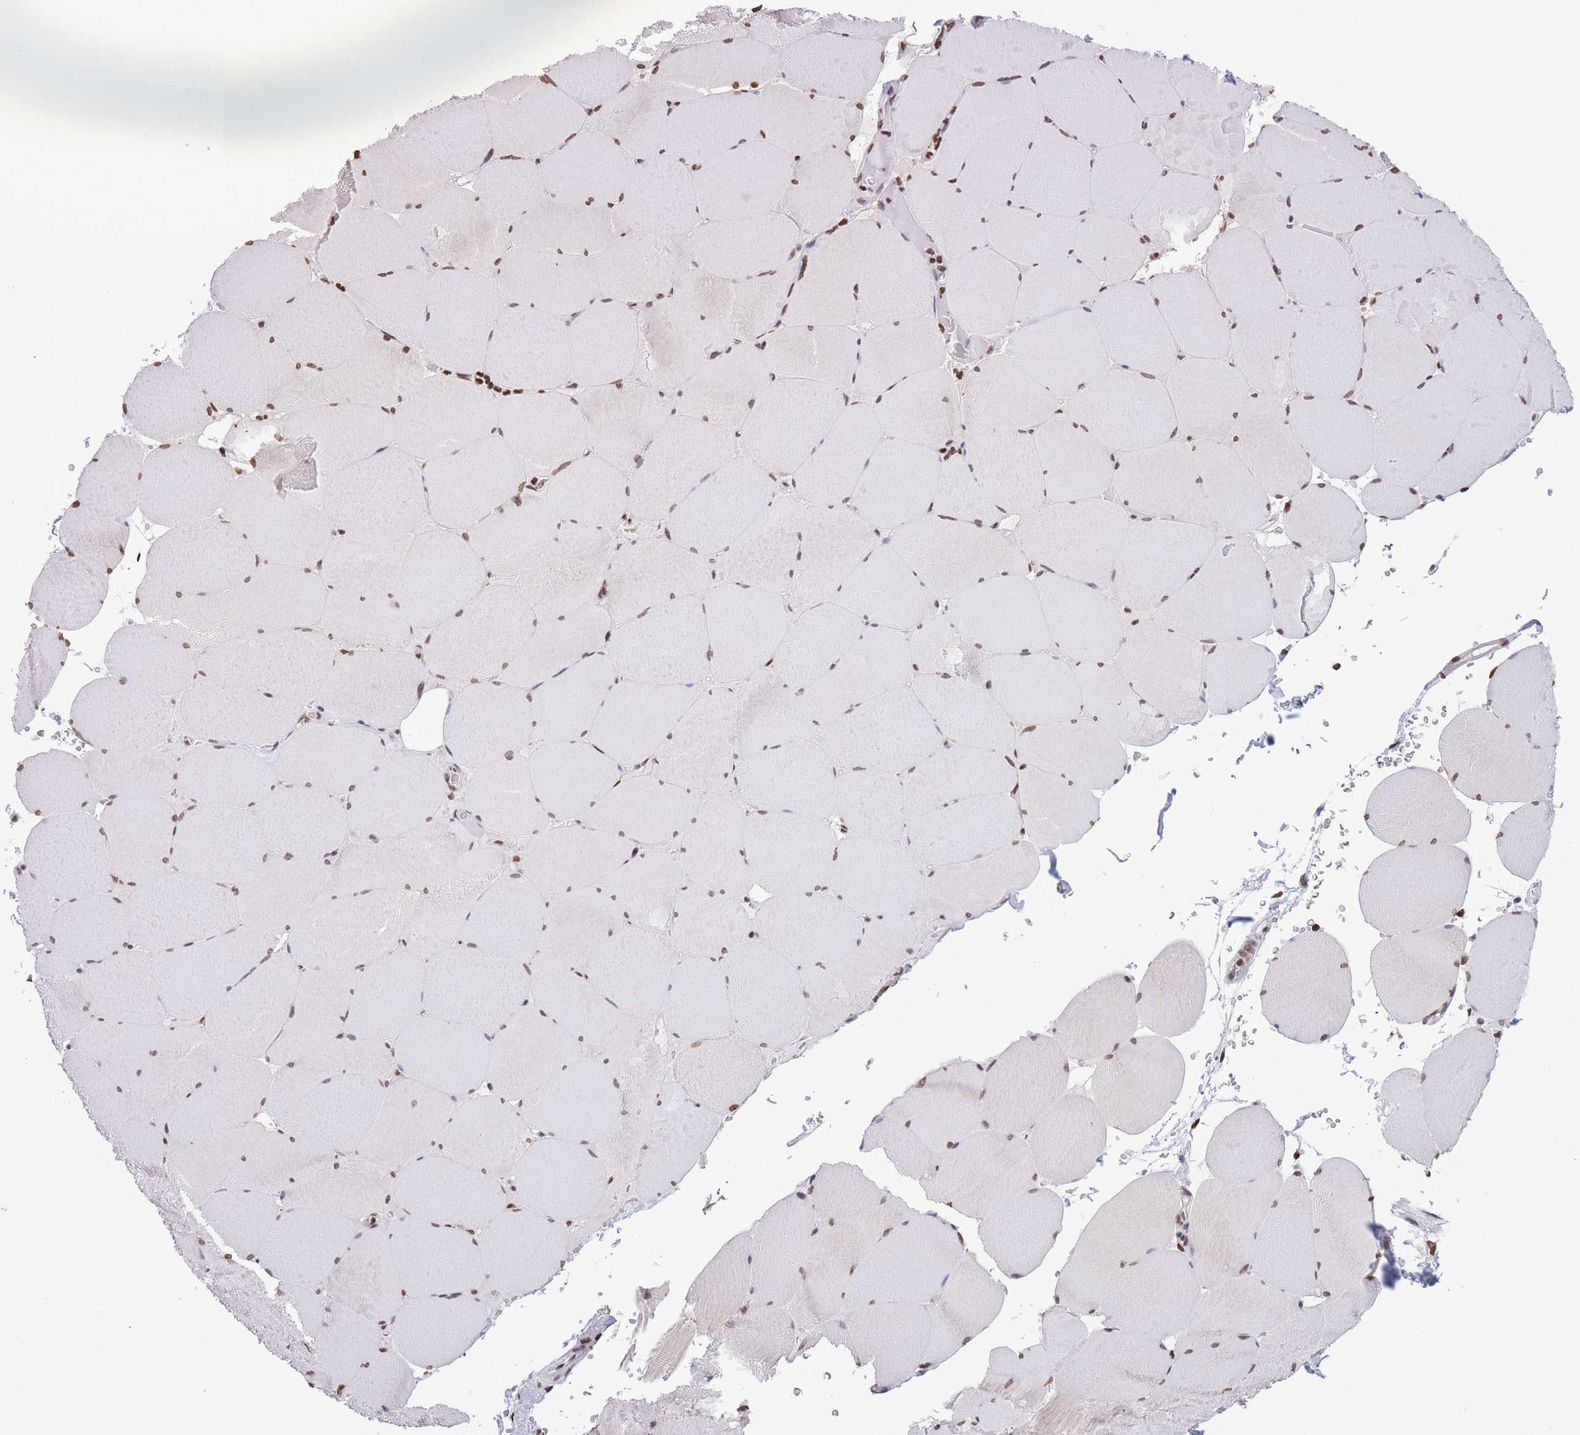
{"staining": {"intensity": "moderate", "quantity": ">75%", "location": "nuclear"}, "tissue": "skeletal muscle", "cell_type": "Myocytes", "image_type": "normal", "snomed": [{"axis": "morphology", "description": "Normal tissue, NOS"}, {"axis": "topography", "description": "Skeletal muscle"}, {"axis": "topography", "description": "Head-Neck"}], "caption": "A medium amount of moderate nuclear staining is present in approximately >75% of myocytes in unremarkable skeletal muscle.", "gene": "H2BC10", "patient": {"sex": "male", "age": 66}}